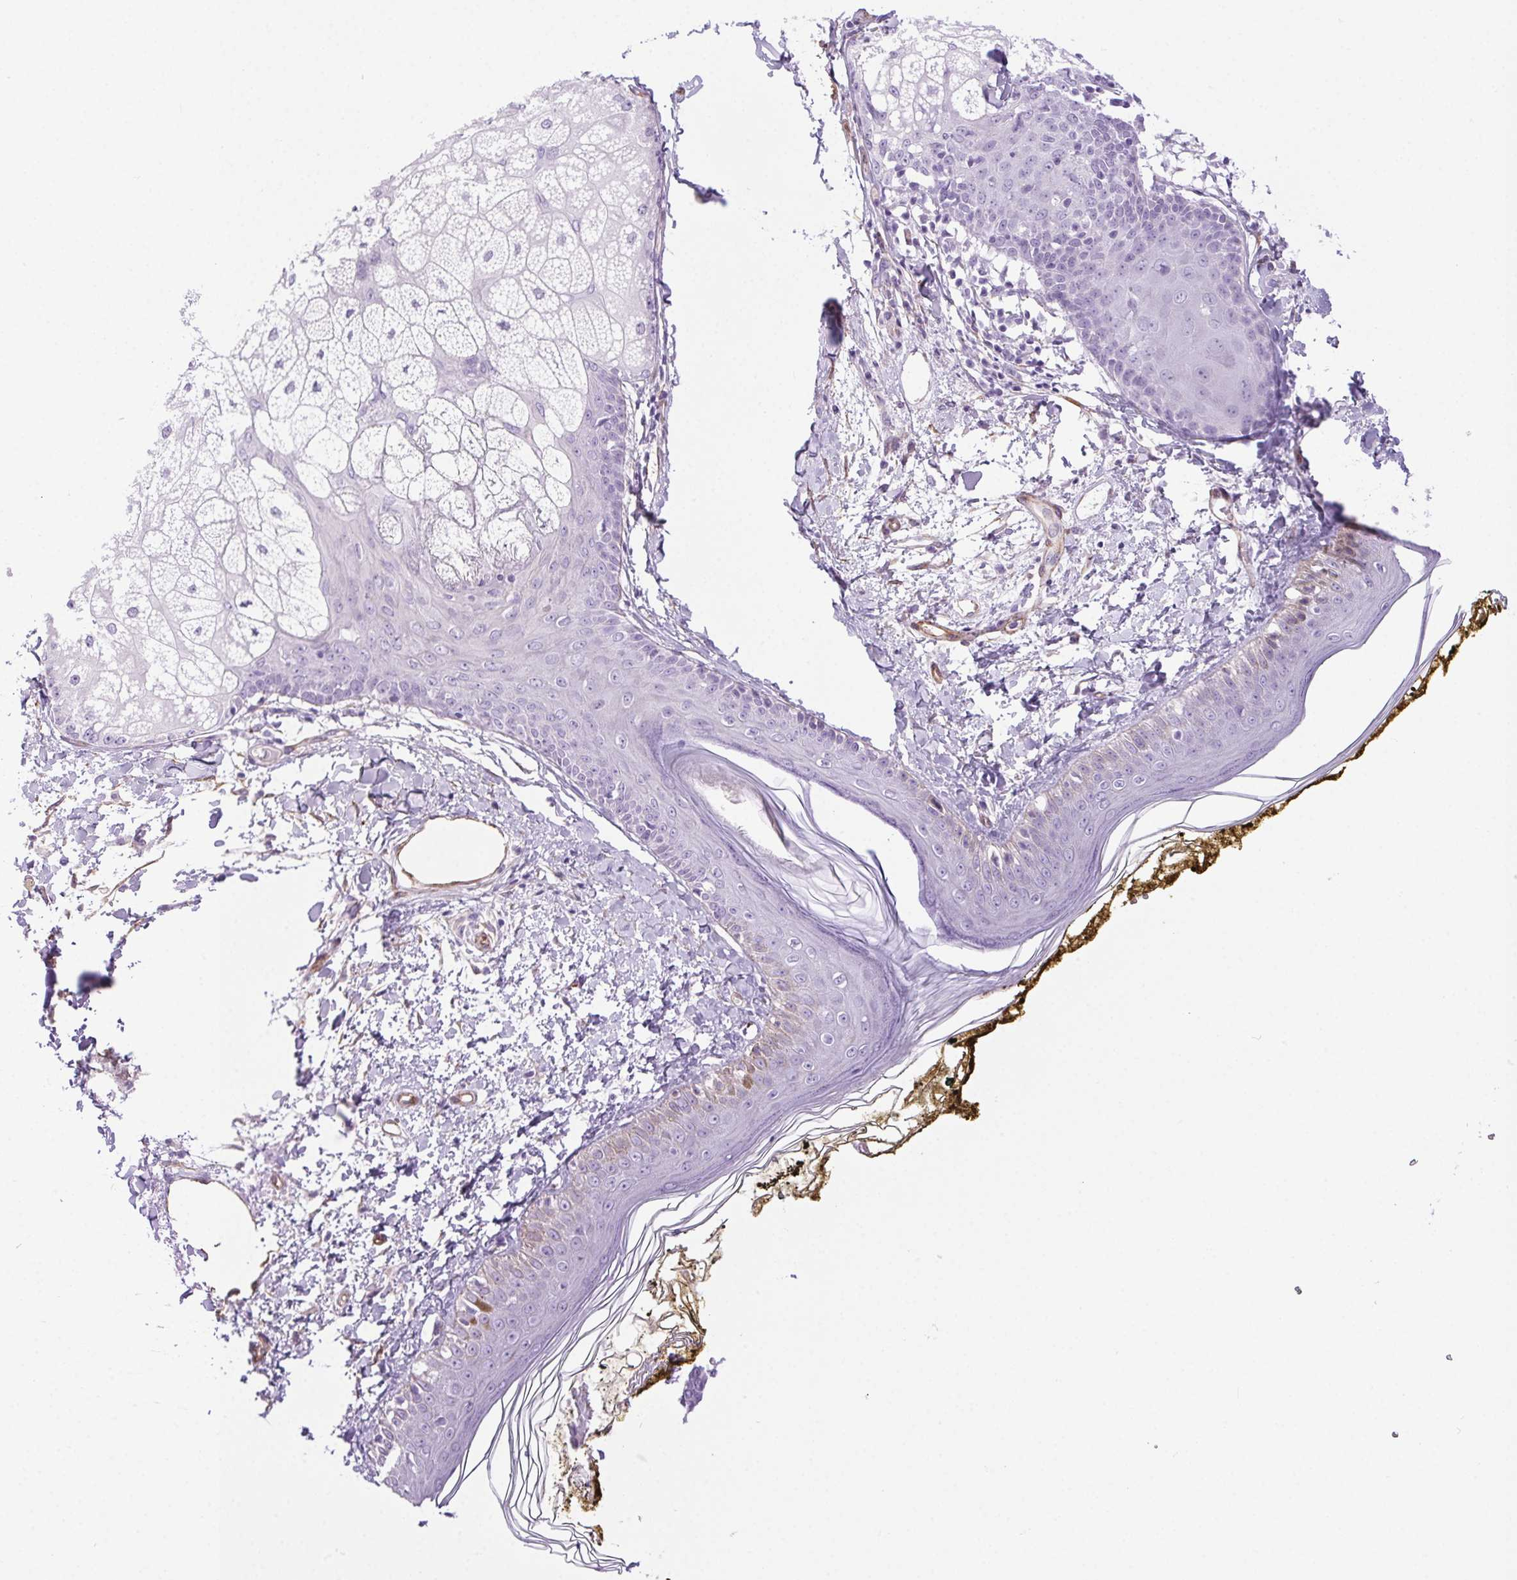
{"staining": {"intensity": "negative", "quantity": "none", "location": "none"}, "tissue": "skin", "cell_type": "Fibroblasts", "image_type": "normal", "snomed": [{"axis": "morphology", "description": "Normal tissue, NOS"}, {"axis": "topography", "description": "Skin"}], "caption": "Fibroblasts are negative for brown protein staining in benign skin. (Stains: DAB (3,3'-diaminobenzidine) immunohistochemistry with hematoxylin counter stain, Microscopy: brightfield microscopy at high magnification).", "gene": "SHCBP1L", "patient": {"sex": "male", "age": 76}}